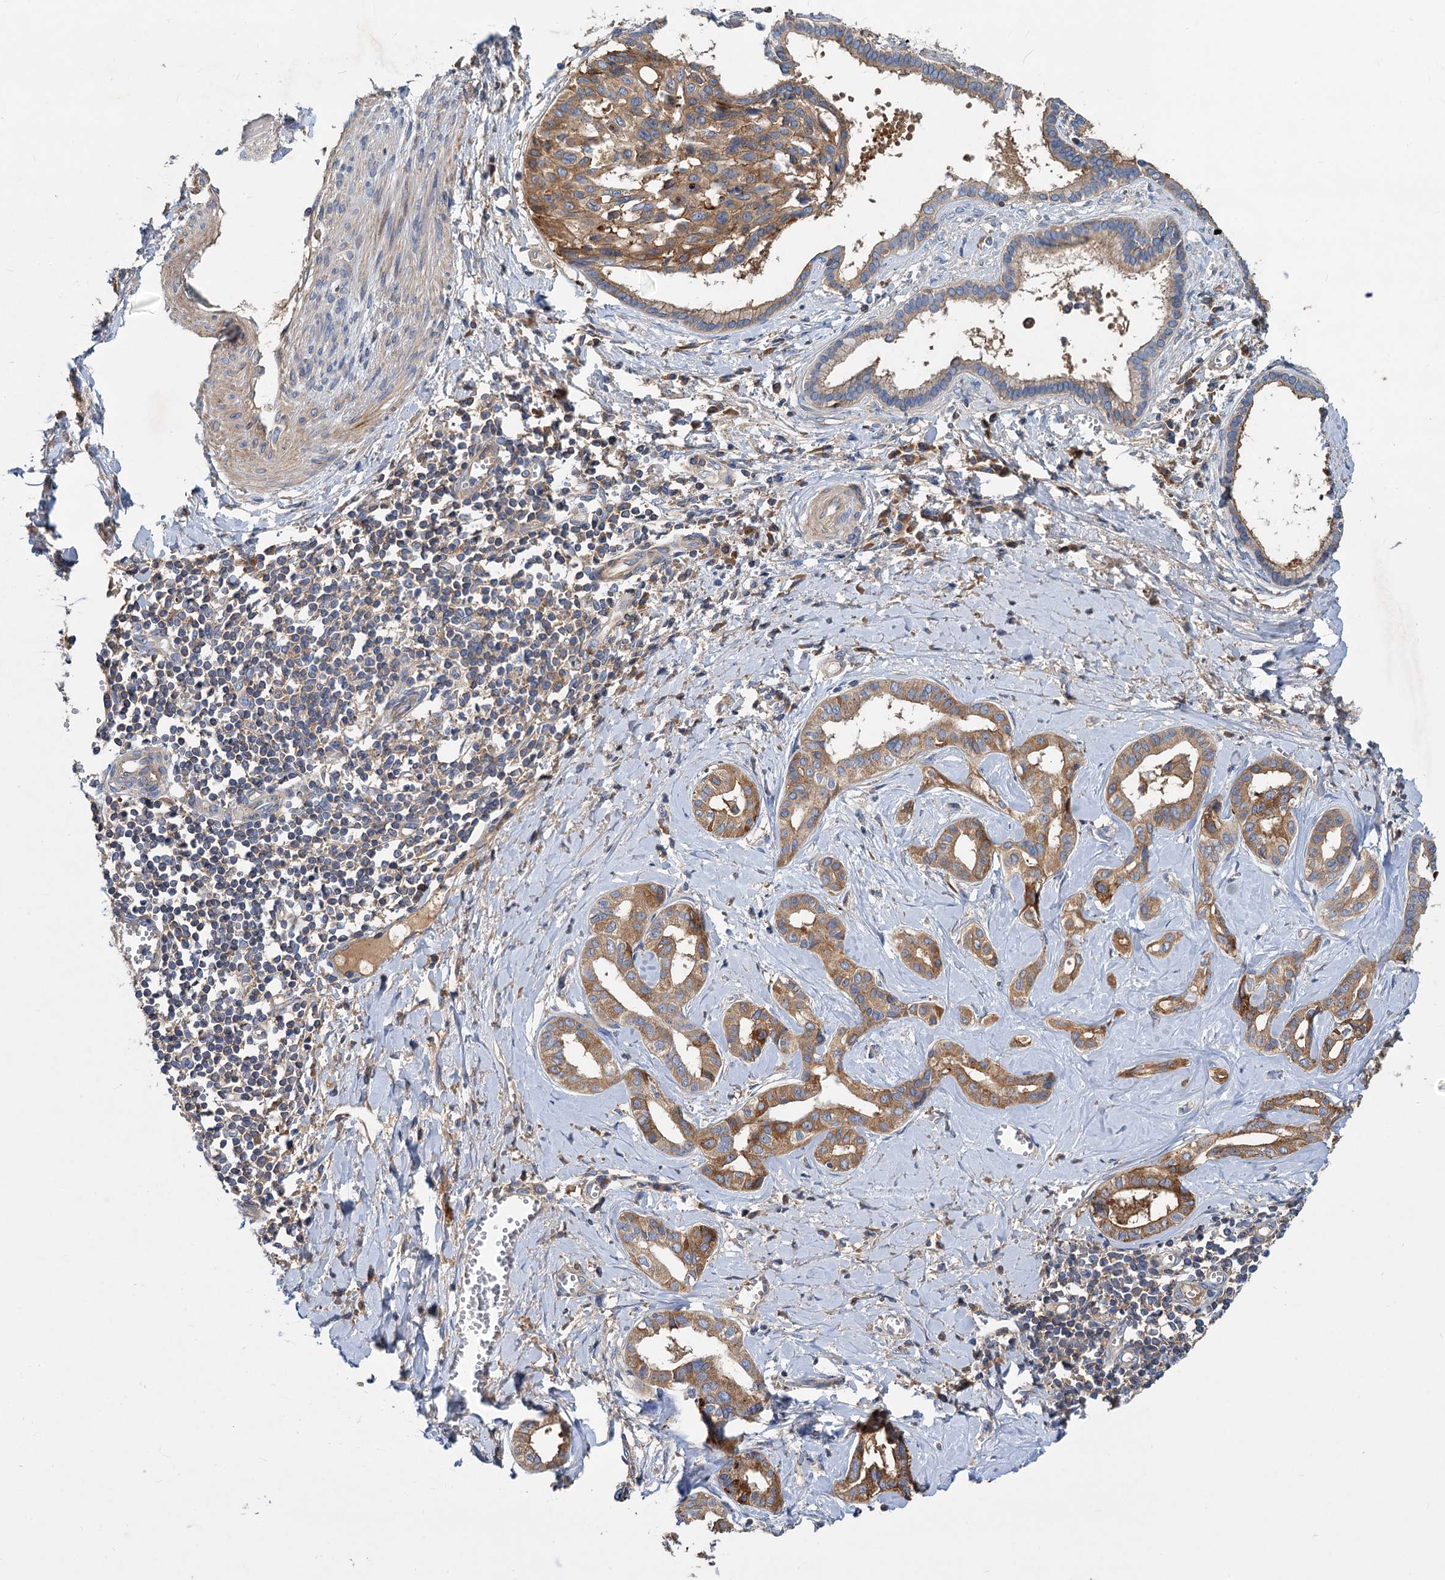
{"staining": {"intensity": "moderate", "quantity": ">75%", "location": "cytoplasmic/membranous"}, "tissue": "liver cancer", "cell_type": "Tumor cells", "image_type": "cancer", "snomed": [{"axis": "morphology", "description": "Cholangiocarcinoma"}, {"axis": "topography", "description": "Liver"}], "caption": "Cholangiocarcinoma (liver) stained for a protein (brown) displays moderate cytoplasmic/membranous positive expression in approximately >75% of tumor cells.", "gene": "ALKBH7", "patient": {"sex": "female", "age": 77}}